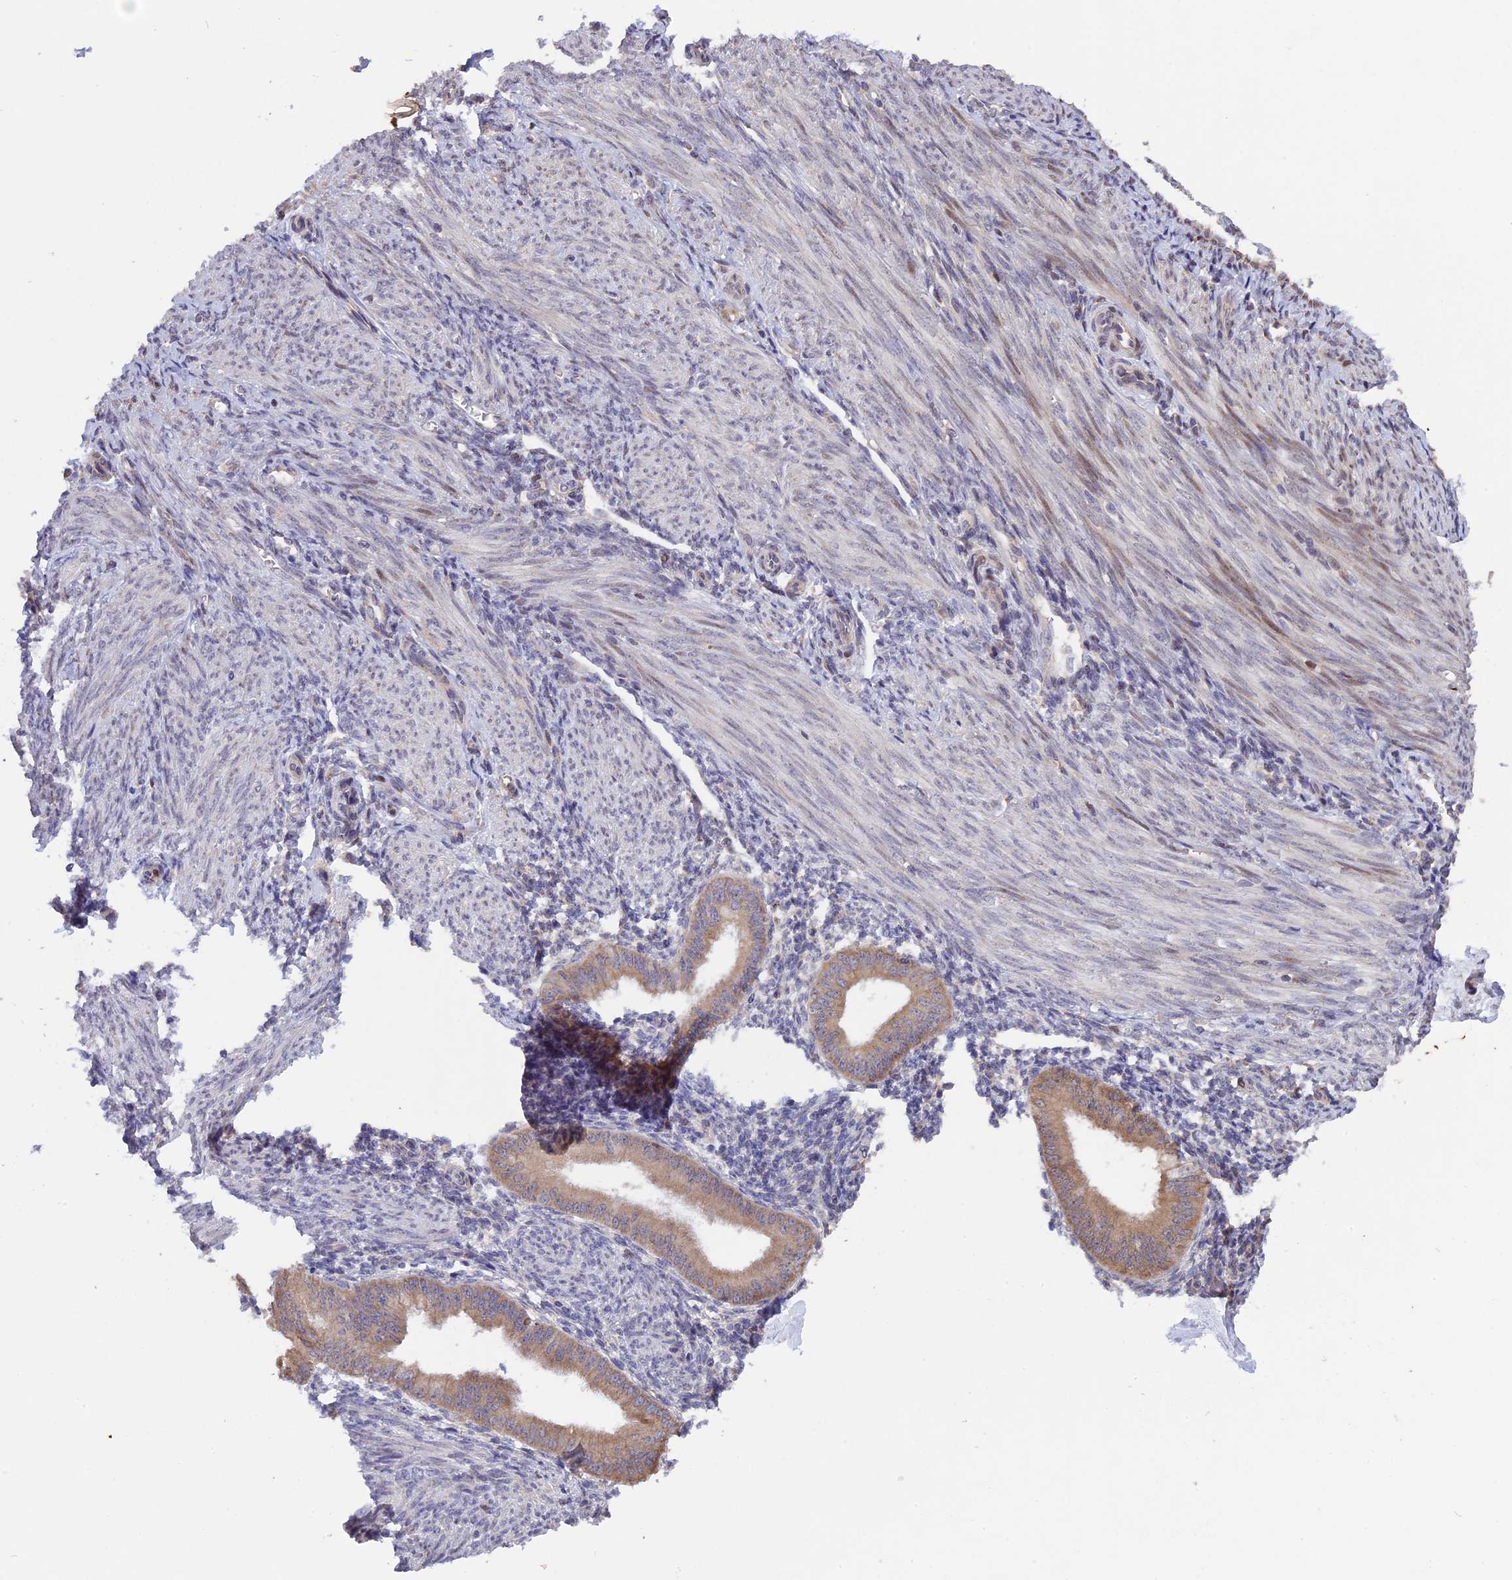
{"staining": {"intensity": "negative", "quantity": "none", "location": "none"}, "tissue": "endometrium", "cell_type": "Cells in endometrial stroma", "image_type": "normal", "snomed": [{"axis": "morphology", "description": "Normal tissue, NOS"}, {"axis": "topography", "description": "Uterus"}, {"axis": "topography", "description": "Endometrium"}], "caption": "Immunohistochemical staining of normal endometrium reveals no significant positivity in cells in endometrial stroma.", "gene": "DMRTA2", "patient": {"sex": "female", "age": 48}}